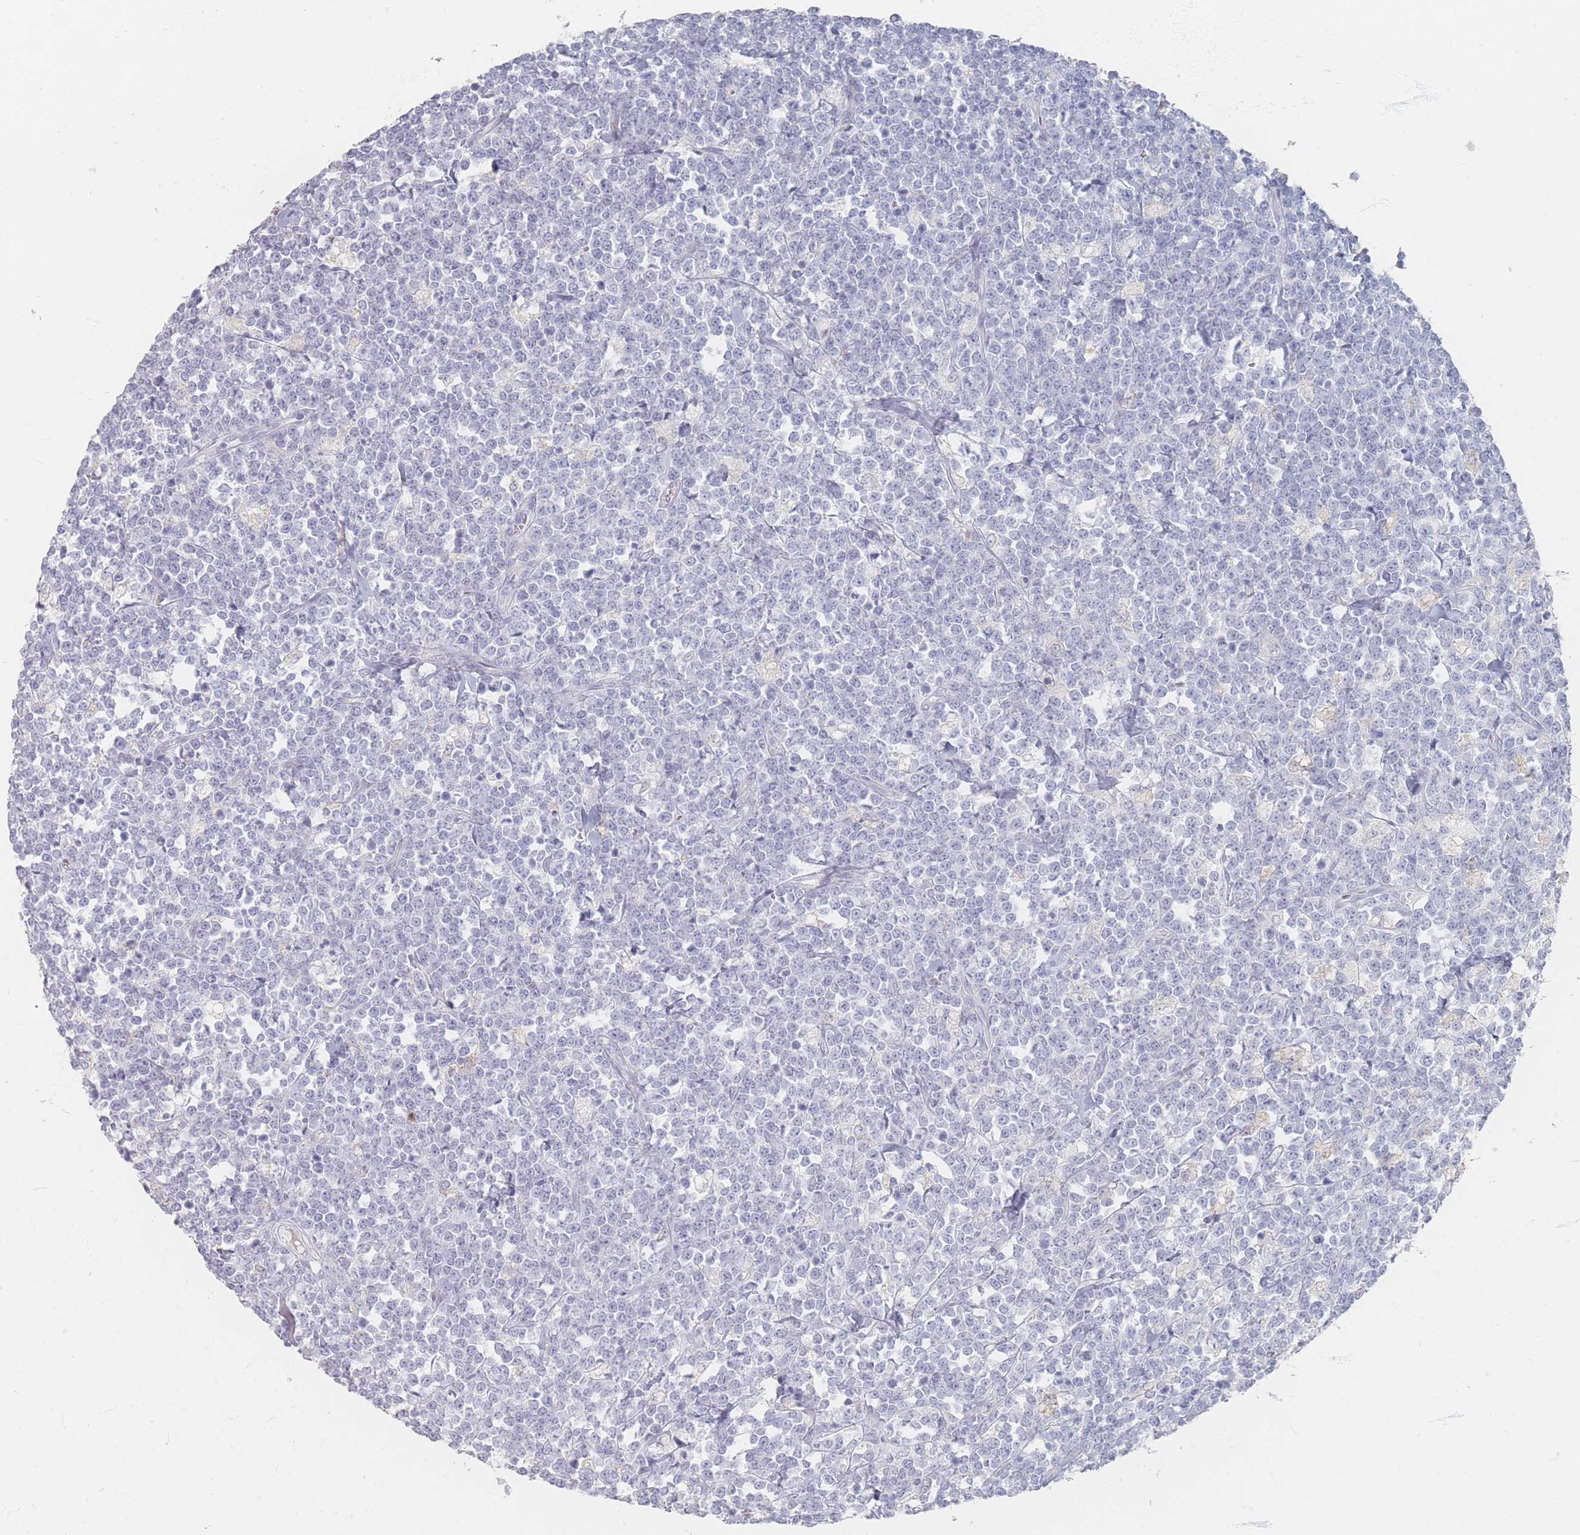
{"staining": {"intensity": "negative", "quantity": "none", "location": "none"}, "tissue": "lymphoma", "cell_type": "Tumor cells", "image_type": "cancer", "snomed": [{"axis": "morphology", "description": "Malignant lymphoma, non-Hodgkin's type, High grade"}, {"axis": "topography", "description": "Small intestine"}], "caption": "Tumor cells show no significant protein positivity in malignant lymphoma, non-Hodgkin's type (high-grade). (Brightfield microscopy of DAB immunohistochemistry at high magnification).", "gene": "HELZ2", "patient": {"sex": "male", "age": 8}}